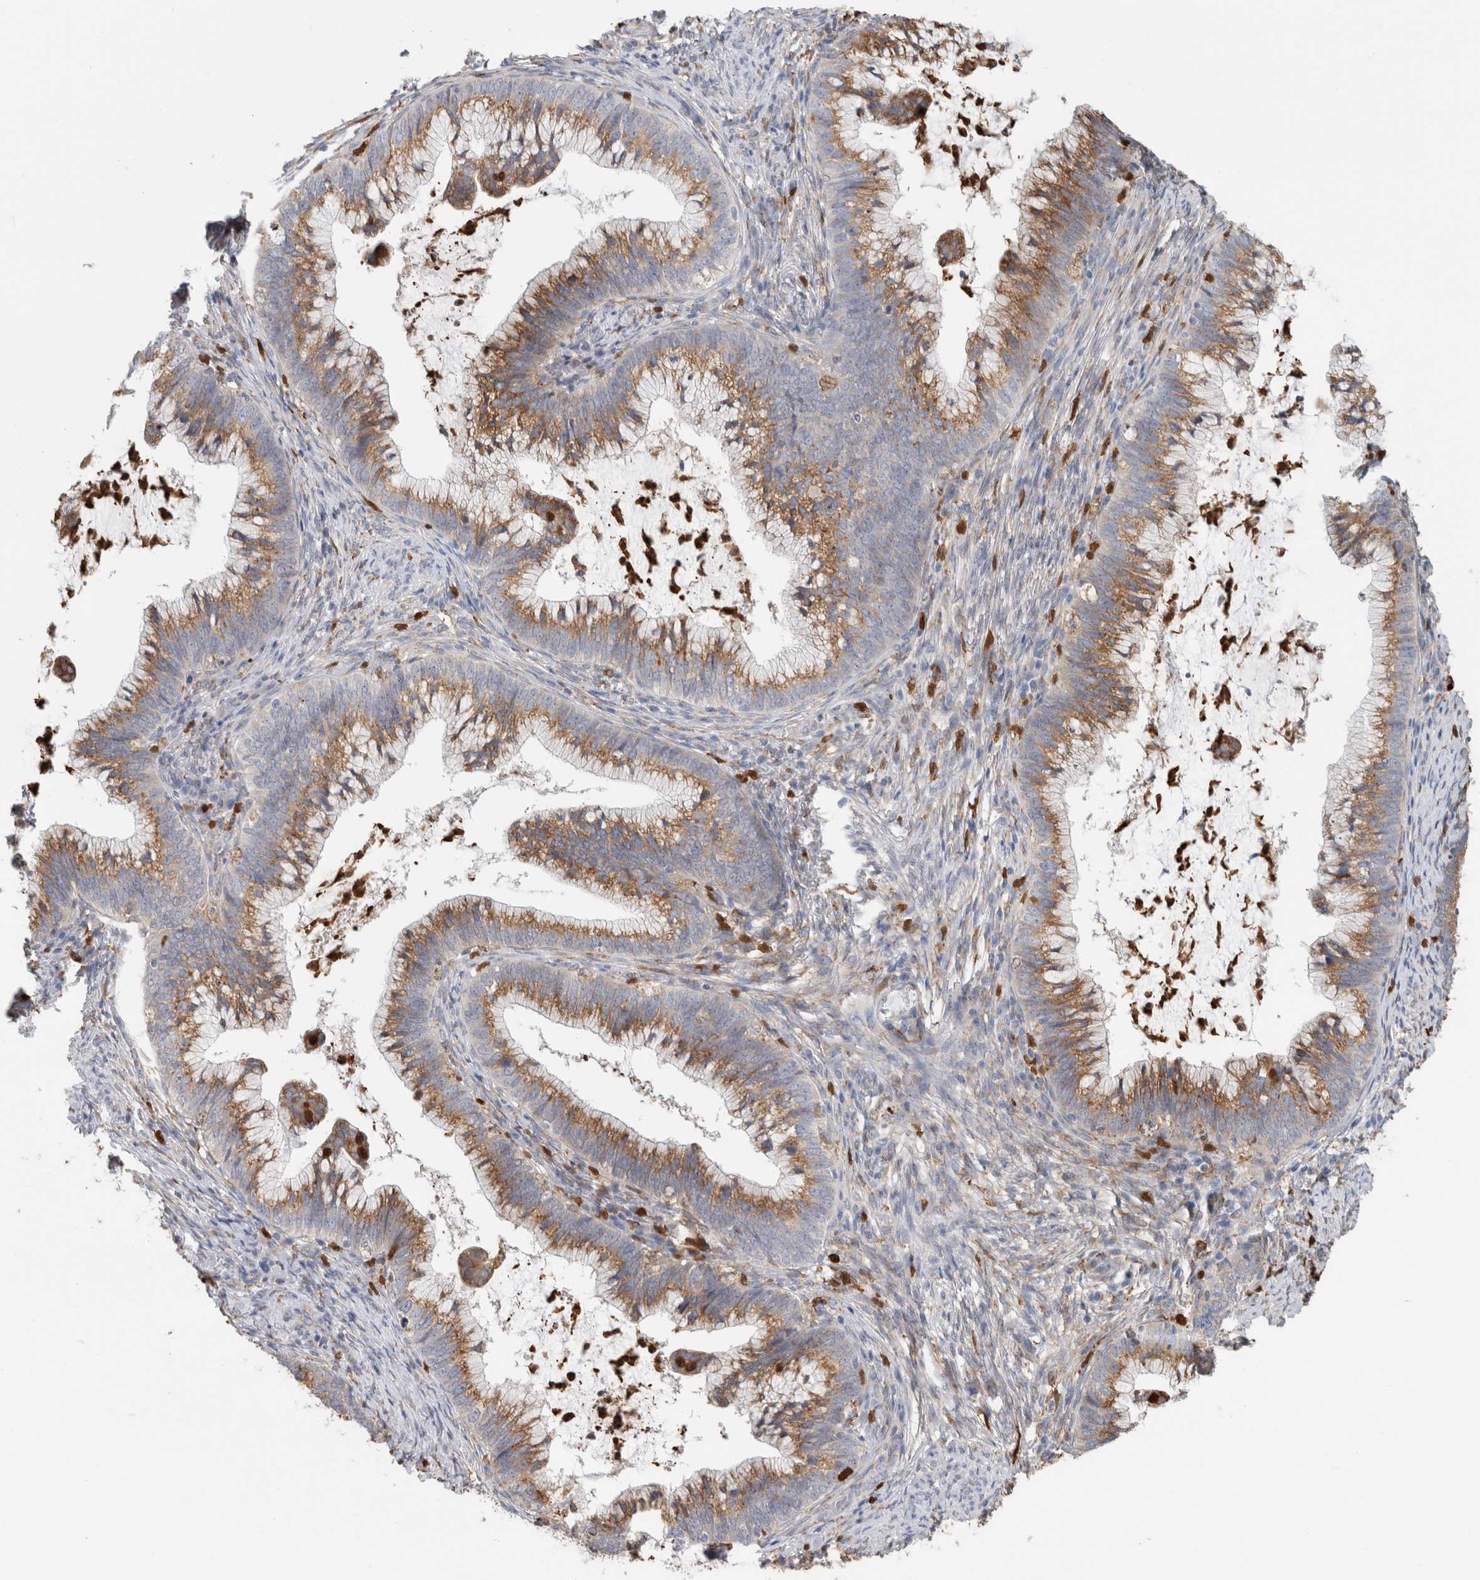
{"staining": {"intensity": "moderate", "quantity": ">75%", "location": "cytoplasmic/membranous"}, "tissue": "cervical cancer", "cell_type": "Tumor cells", "image_type": "cancer", "snomed": [{"axis": "morphology", "description": "Adenocarcinoma, NOS"}, {"axis": "topography", "description": "Cervix"}], "caption": "High-magnification brightfield microscopy of cervical cancer (adenocarcinoma) stained with DAB (3,3'-diaminobenzidine) (brown) and counterstained with hematoxylin (blue). tumor cells exhibit moderate cytoplasmic/membranous expression is seen in approximately>75% of cells.", "gene": "P4HA1", "patient": {"sex": "female", "age": 36}}